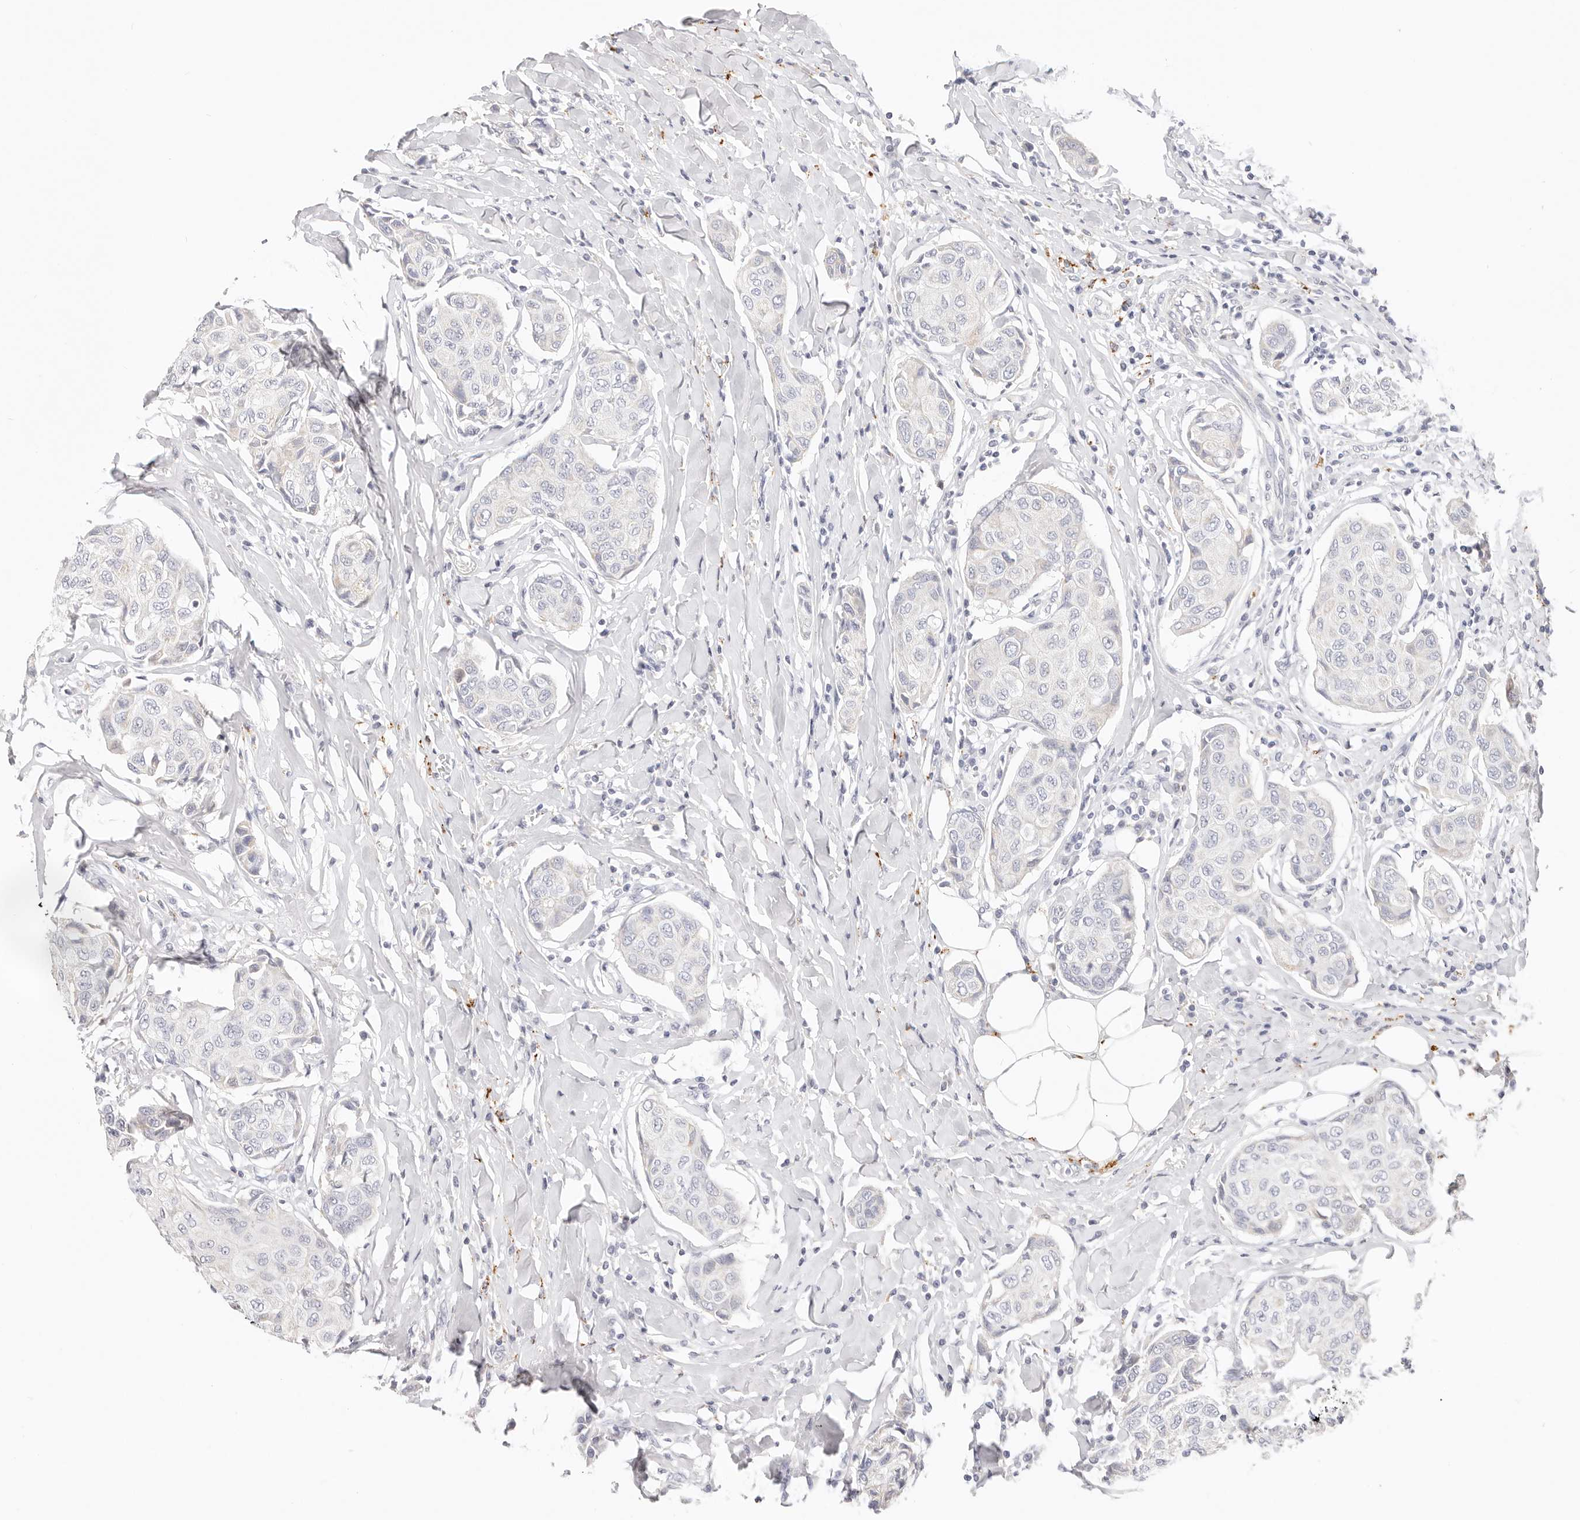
{"staining": {"intensity": "negative", "quantity": "none", "location": "none"}, "tissue": "breast cancer", "cell_type": "Tumor cells", "image_type": "cancer", "snomed": [{"axis": "morphology", "description": "Duct carcinoma"}, {"axis": "topography", "description": "Breast"}], "caption": "DAB immunohistochemical staining of human breast cancer exhibits no significant expression in tumor cells.", "gene": "STKLD1", "patient": {"sex": "female", "age": 80}}